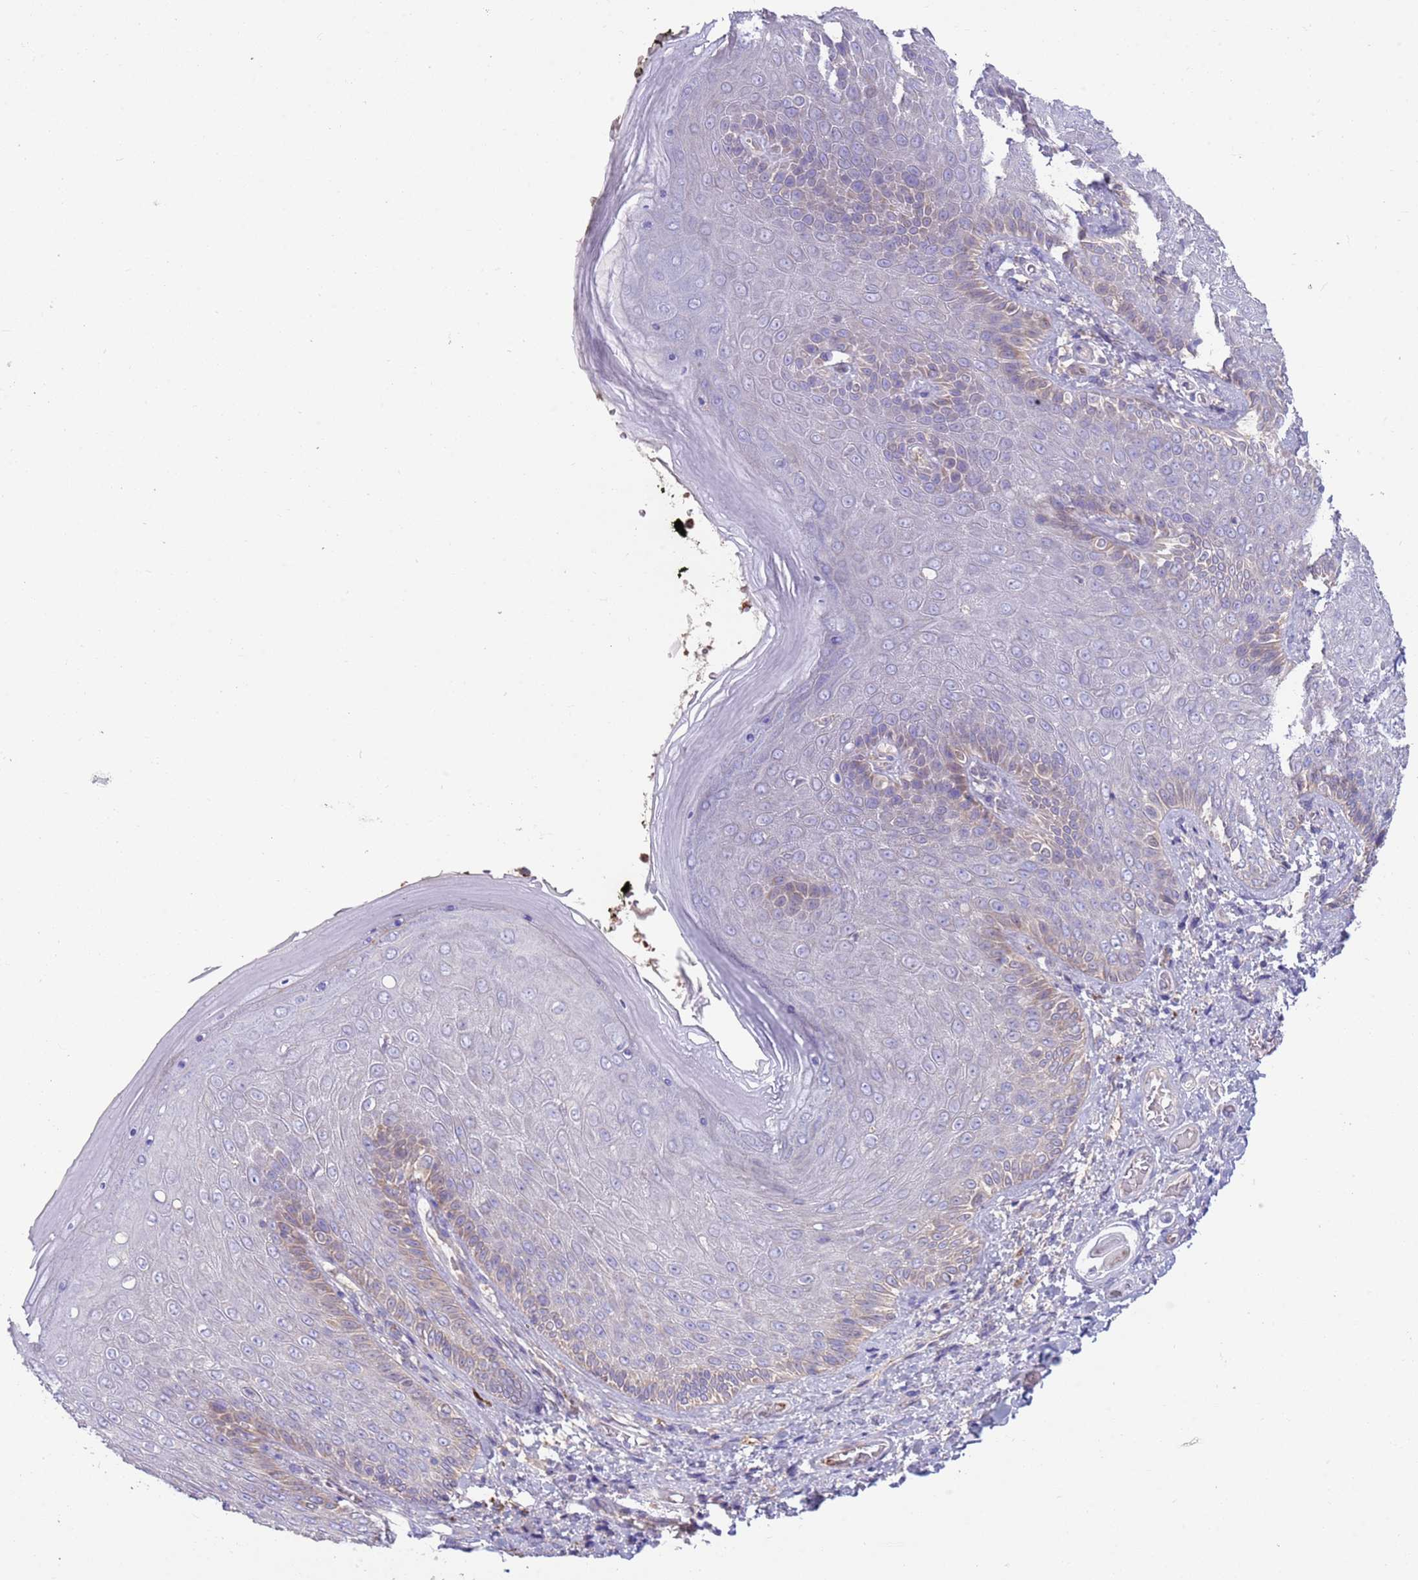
{"staining": {"intensity": "weak", "quantity": "<25%", "location": "cytoplasmic/membranous"}, "tissue": "skin", "cell_type": "Epidermal cells", "image_type": "normal", "snomed": [{"axis": "morphology", "description": "Normal tissue, NOS"}, {"axis": "topography", "description": "Anal"}], "caption": "The image exhibits no staining of epidermal cells in unremarkable skin.", "gene": "DDT", "patient": {"sex": "female", "age": 89}}